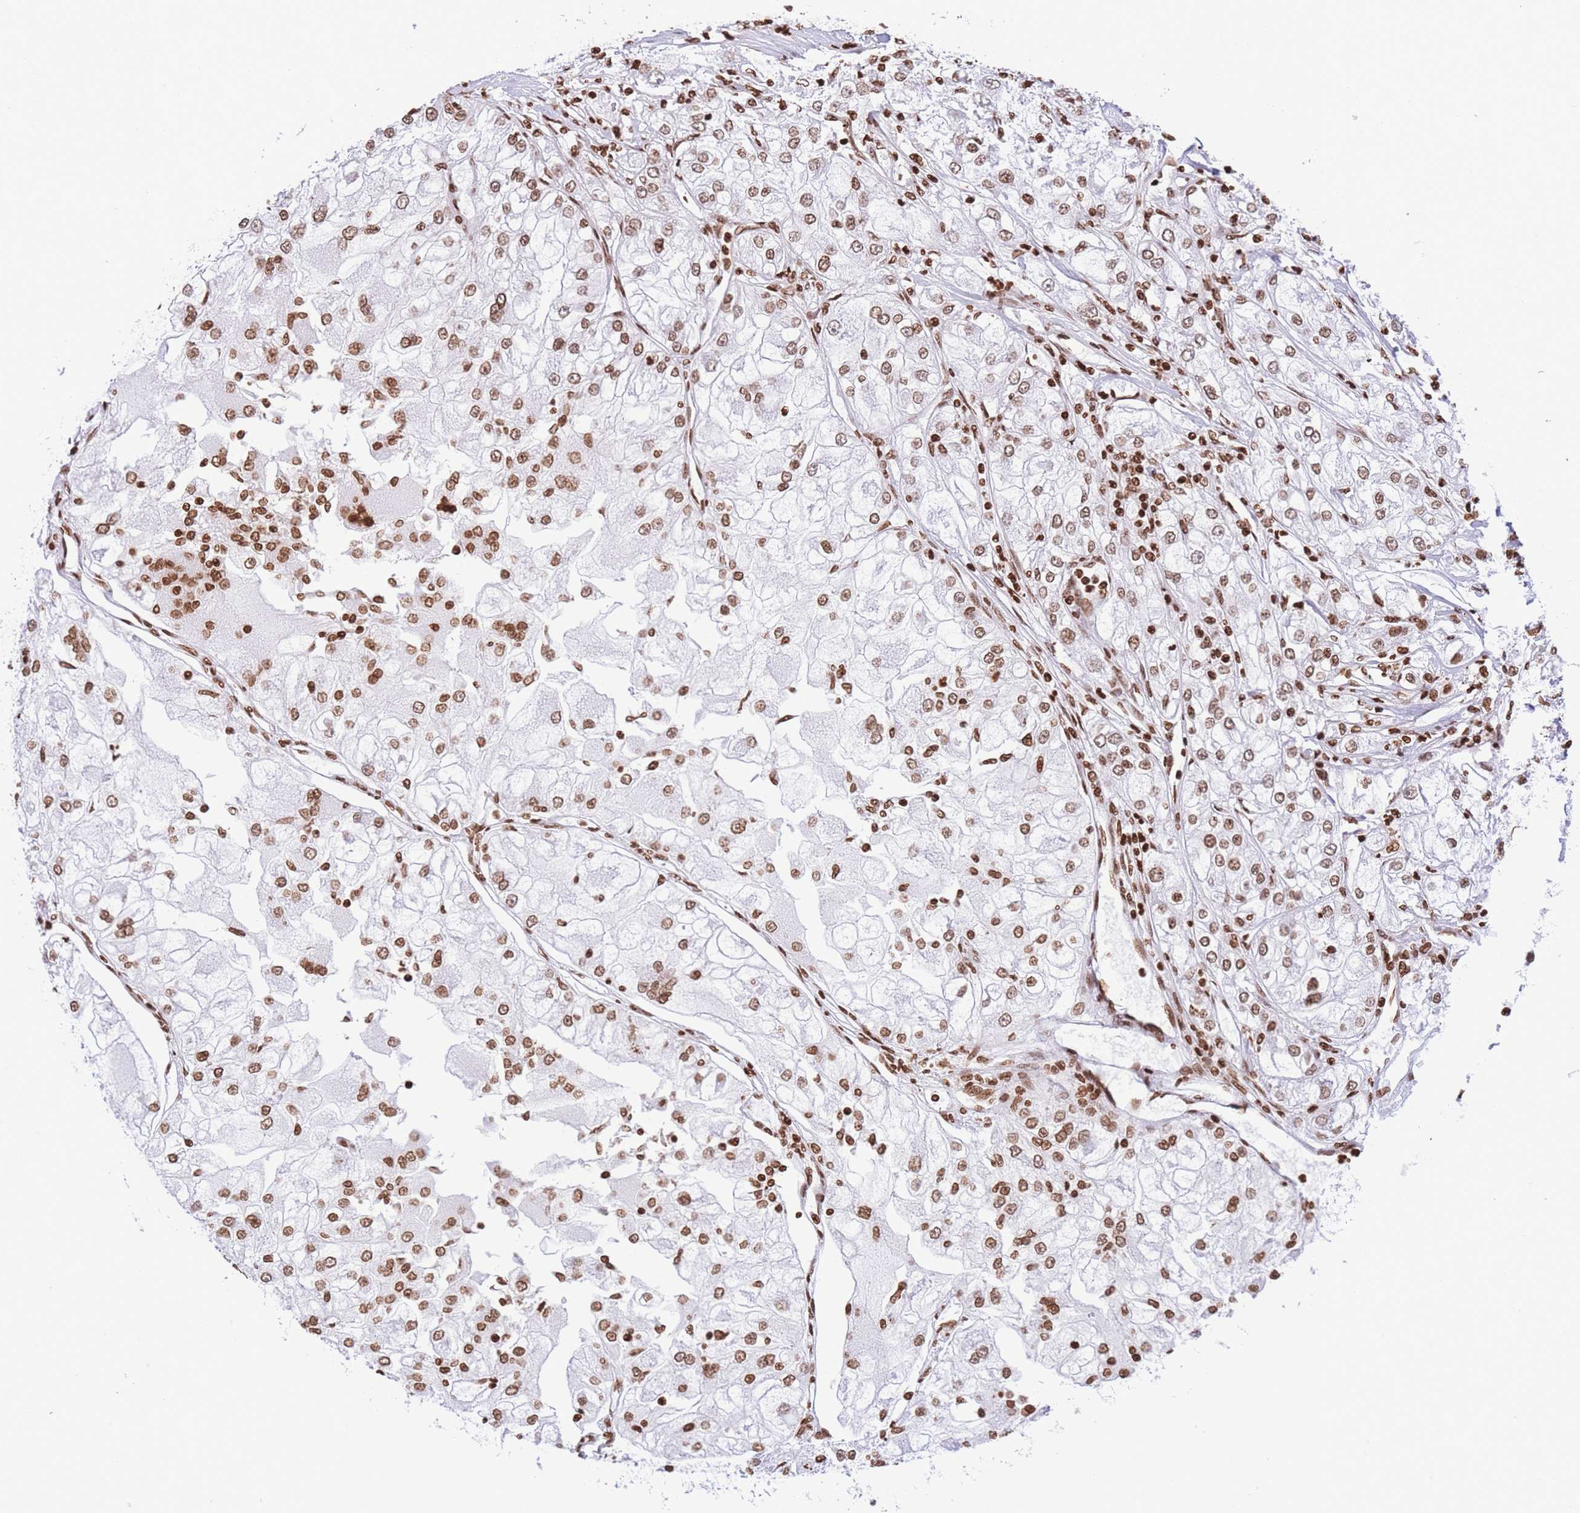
{"staining": {"intensity": "moderate", "quantity": ">75%", "location": "nuclear"}, "tissue": "renal cancer", "cell_type": "Tumor cells", "image_type": "cancer", "snomed": [{"axis": "morphology", "description": "Adenocarcinoma, NOS"}, {"axis": "topography", "description": "Kidney"}], "caption": "Immunohistochemical staining of human renal cancer demonstrates medium levels of moderate nuclear staining in about >75% of tumor cells.", "gene": "H2BC11", "patient": {"sex": "female", "age": 72}}